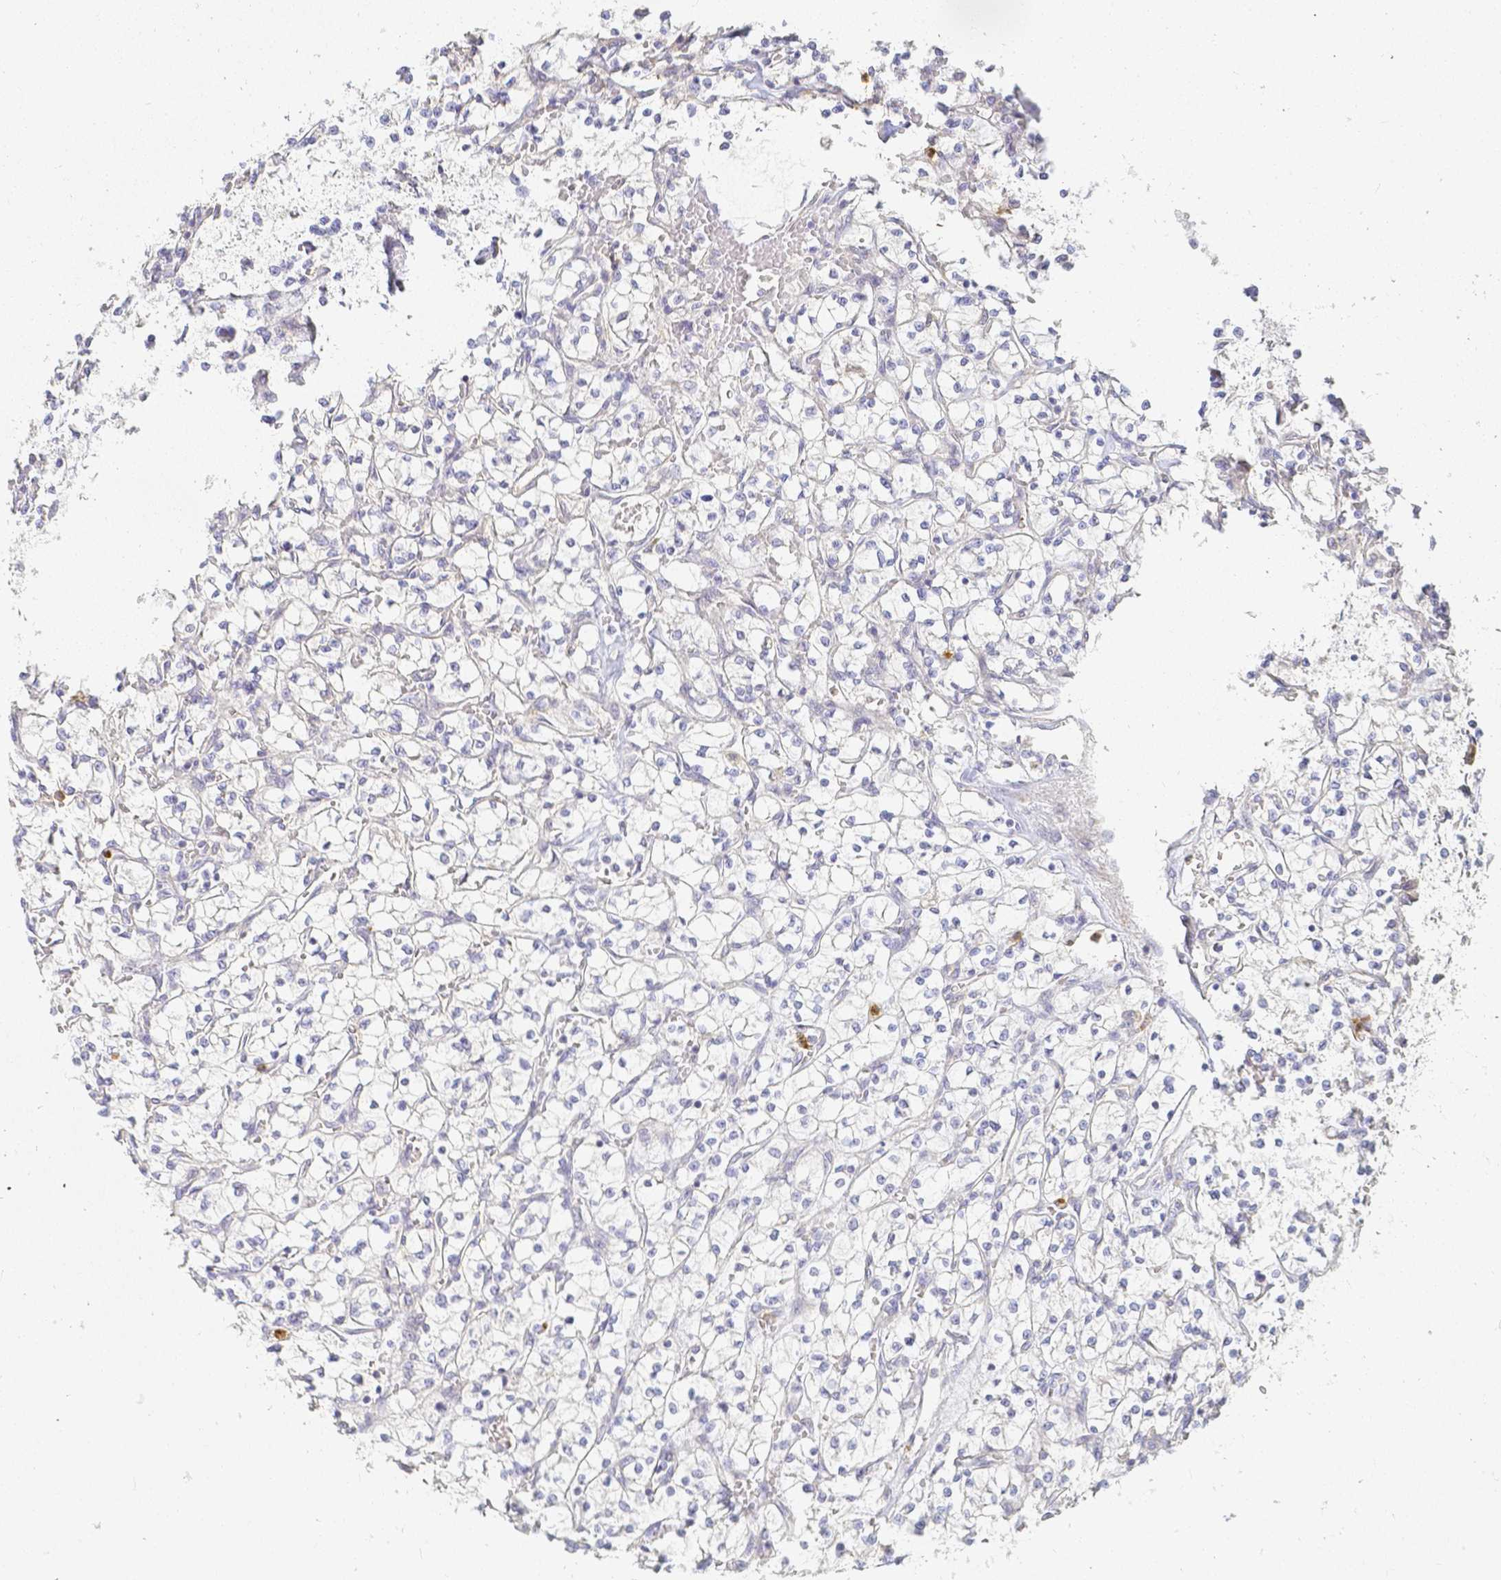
{"staining": {"intensity": "negative", "quantity": "none", "location": "none"}, "tissue": "renal cancer", "cell_type": "Tumor cells", "image_type": "cancer", "snomed": [{"axis": "morphology", "description": "Adenocarcinoma, NOS"}, {"axis": "topography", "description": "Kidney"}], "caption": "Tumor cells show no significant protein expression in adenocarcinoma (renal).", "gene": "KCNH1", "patient": {"sex": "female", "age": 64}}